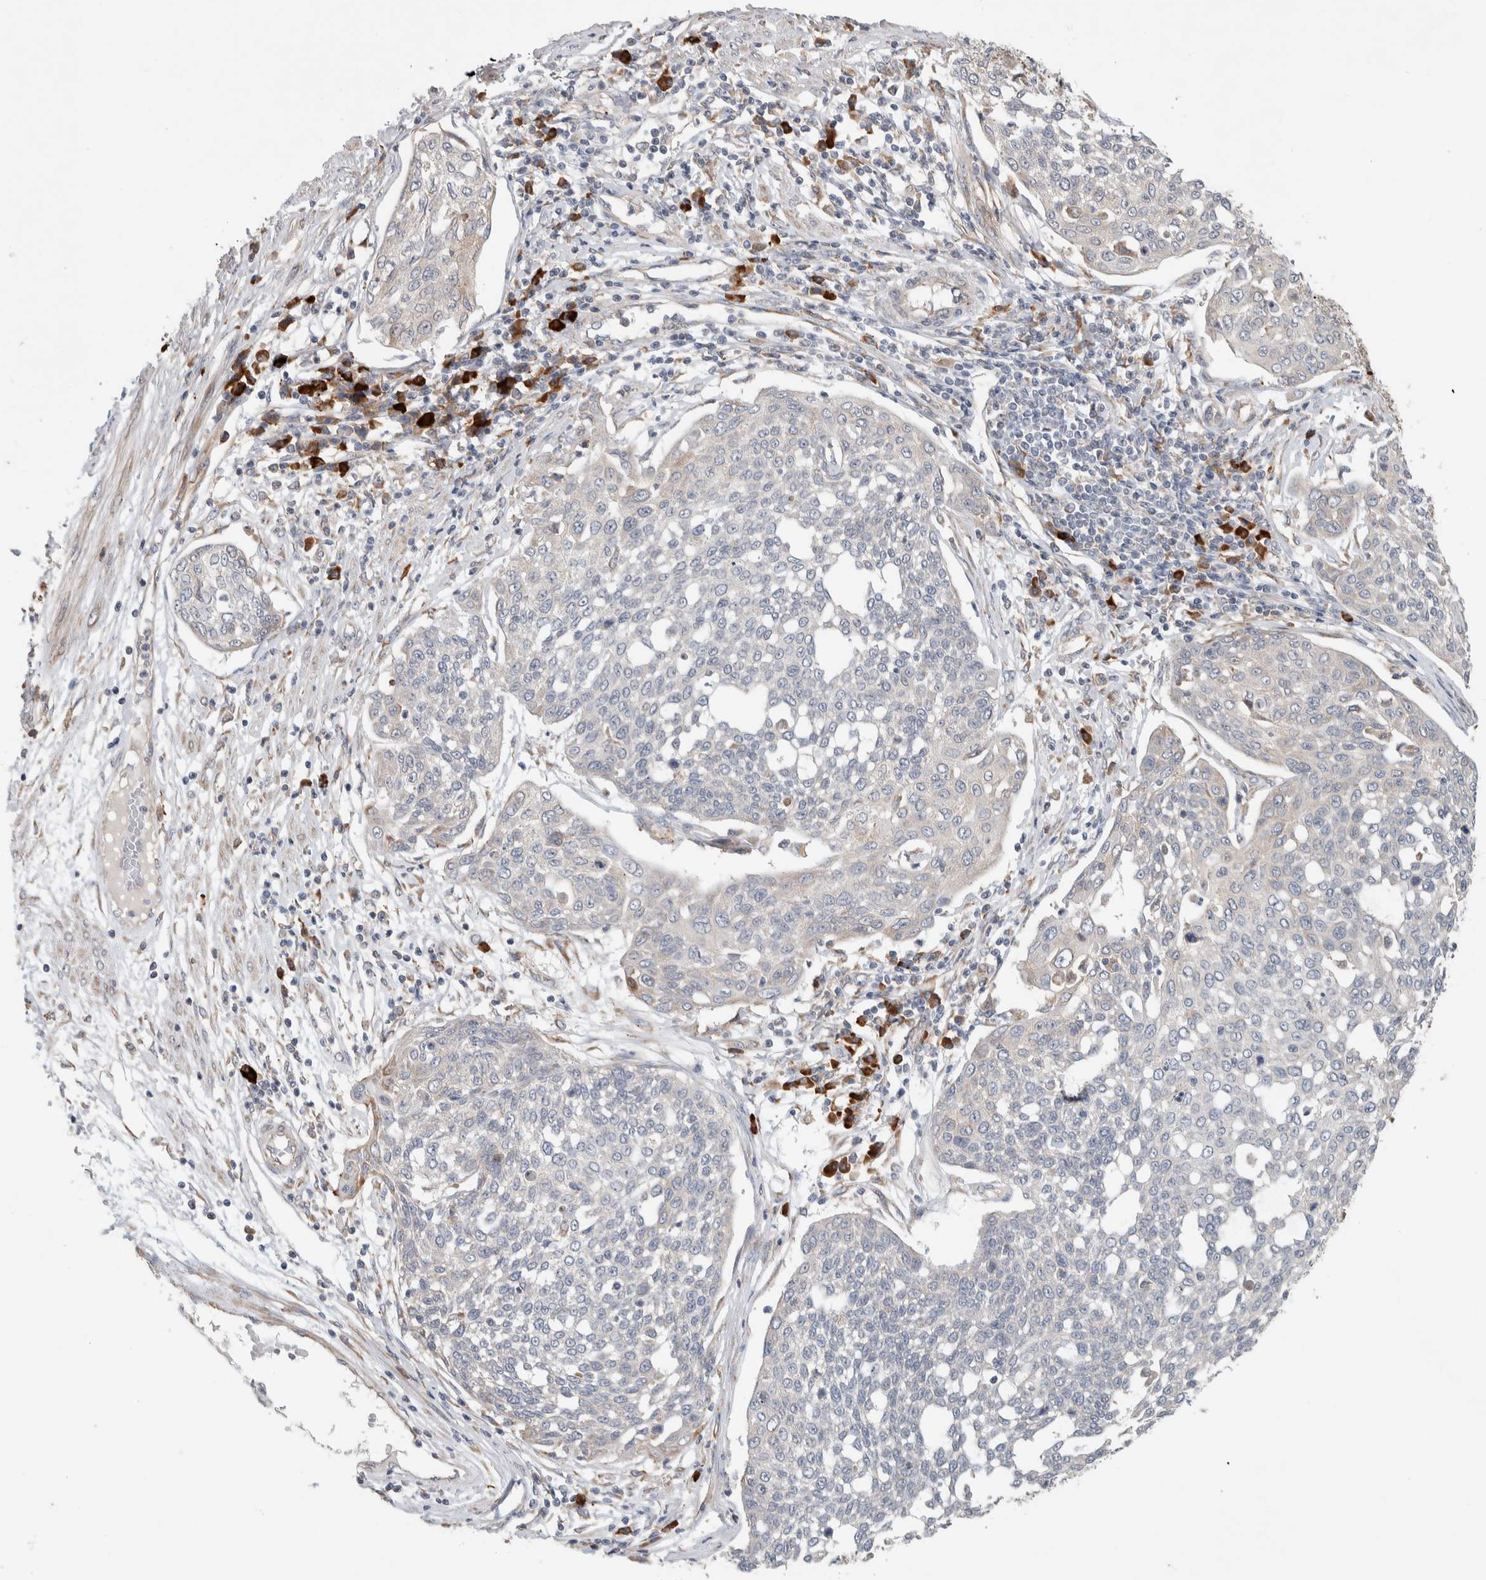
{"staining": {"intensity": "negative", "quantity": "none", "location": "none"}, "tissue": "cervical cancer", "cell_type": "Tumor cells", "image_type": "cancer", "snomed": [{"axis": "morphology", "description": "Squamous cell carcinoma, NOS"}, {"axis": "topography", "description": "Cervix"}], "caption": "IHC of cervical cancer (squamous cell carcinoma) displays no positivity in tumor cells. (DAB immunohistochemistry (IHC) with hematoxylin counter stain).", "gene": "ADCY8", "patient": {"sex": "female", "age": 34}}